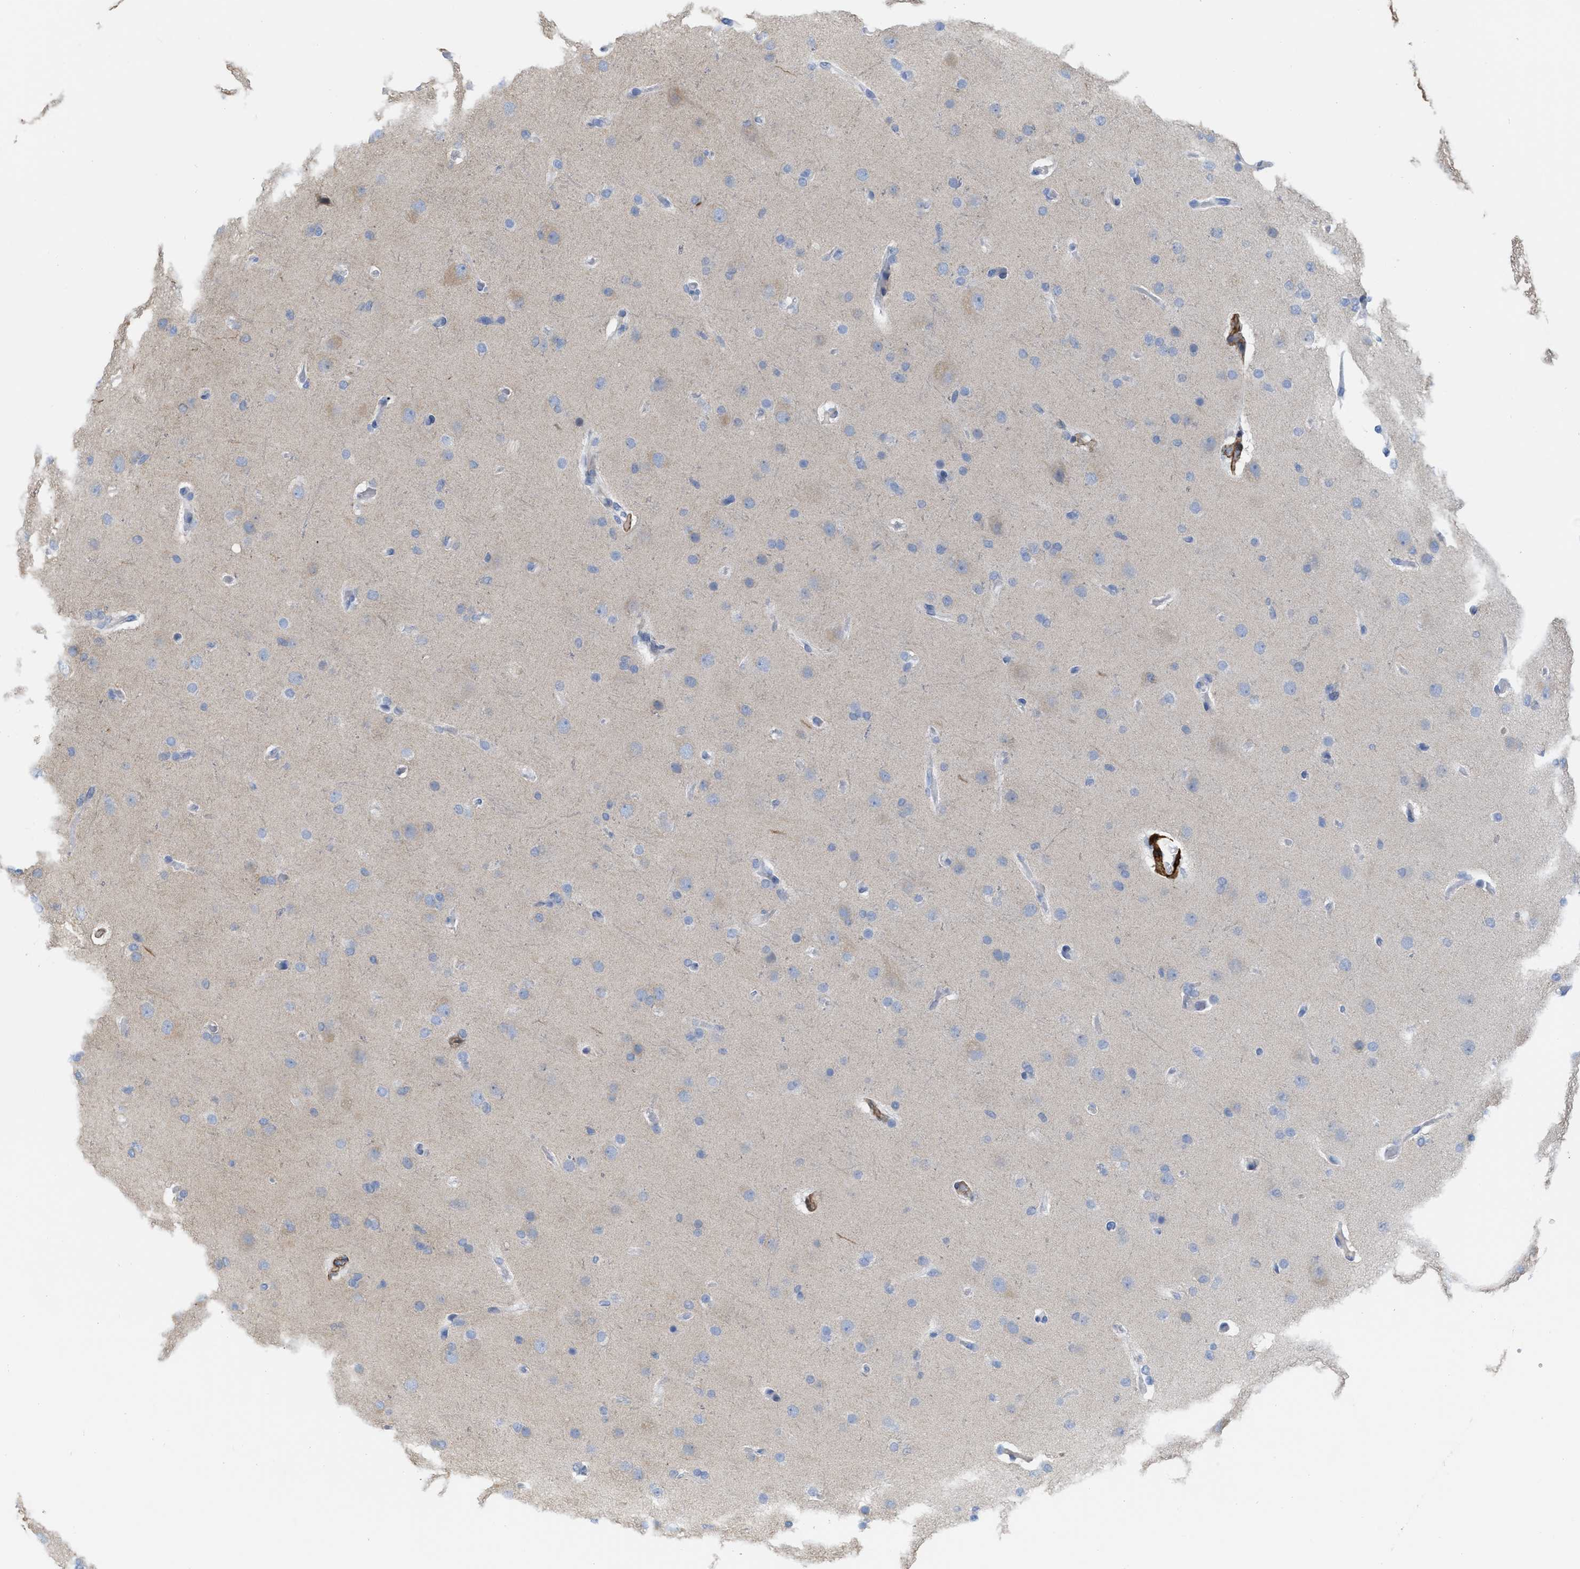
{"staining": {"intensity": "negative", "quantity": "none", "location": "none"}, "tissue": "glioma", "cell_type": "Tumor cells", "image_type": "cancer", "snomed": [{"axis": "morphology", "description": "Glioma, malignant, High grade"}, {"axis": "topography", "description": "Brain"}], "caption": "This photomicrograph is of malignant glioma (high-grade) stained with immunohistochemistry (IHC) to label a protein in brown with the nuclei are counter-stained blue. There is no expression in tumor cells.", "gene": "TAGLN", "patient": {"sex": "female", "age": 58}}